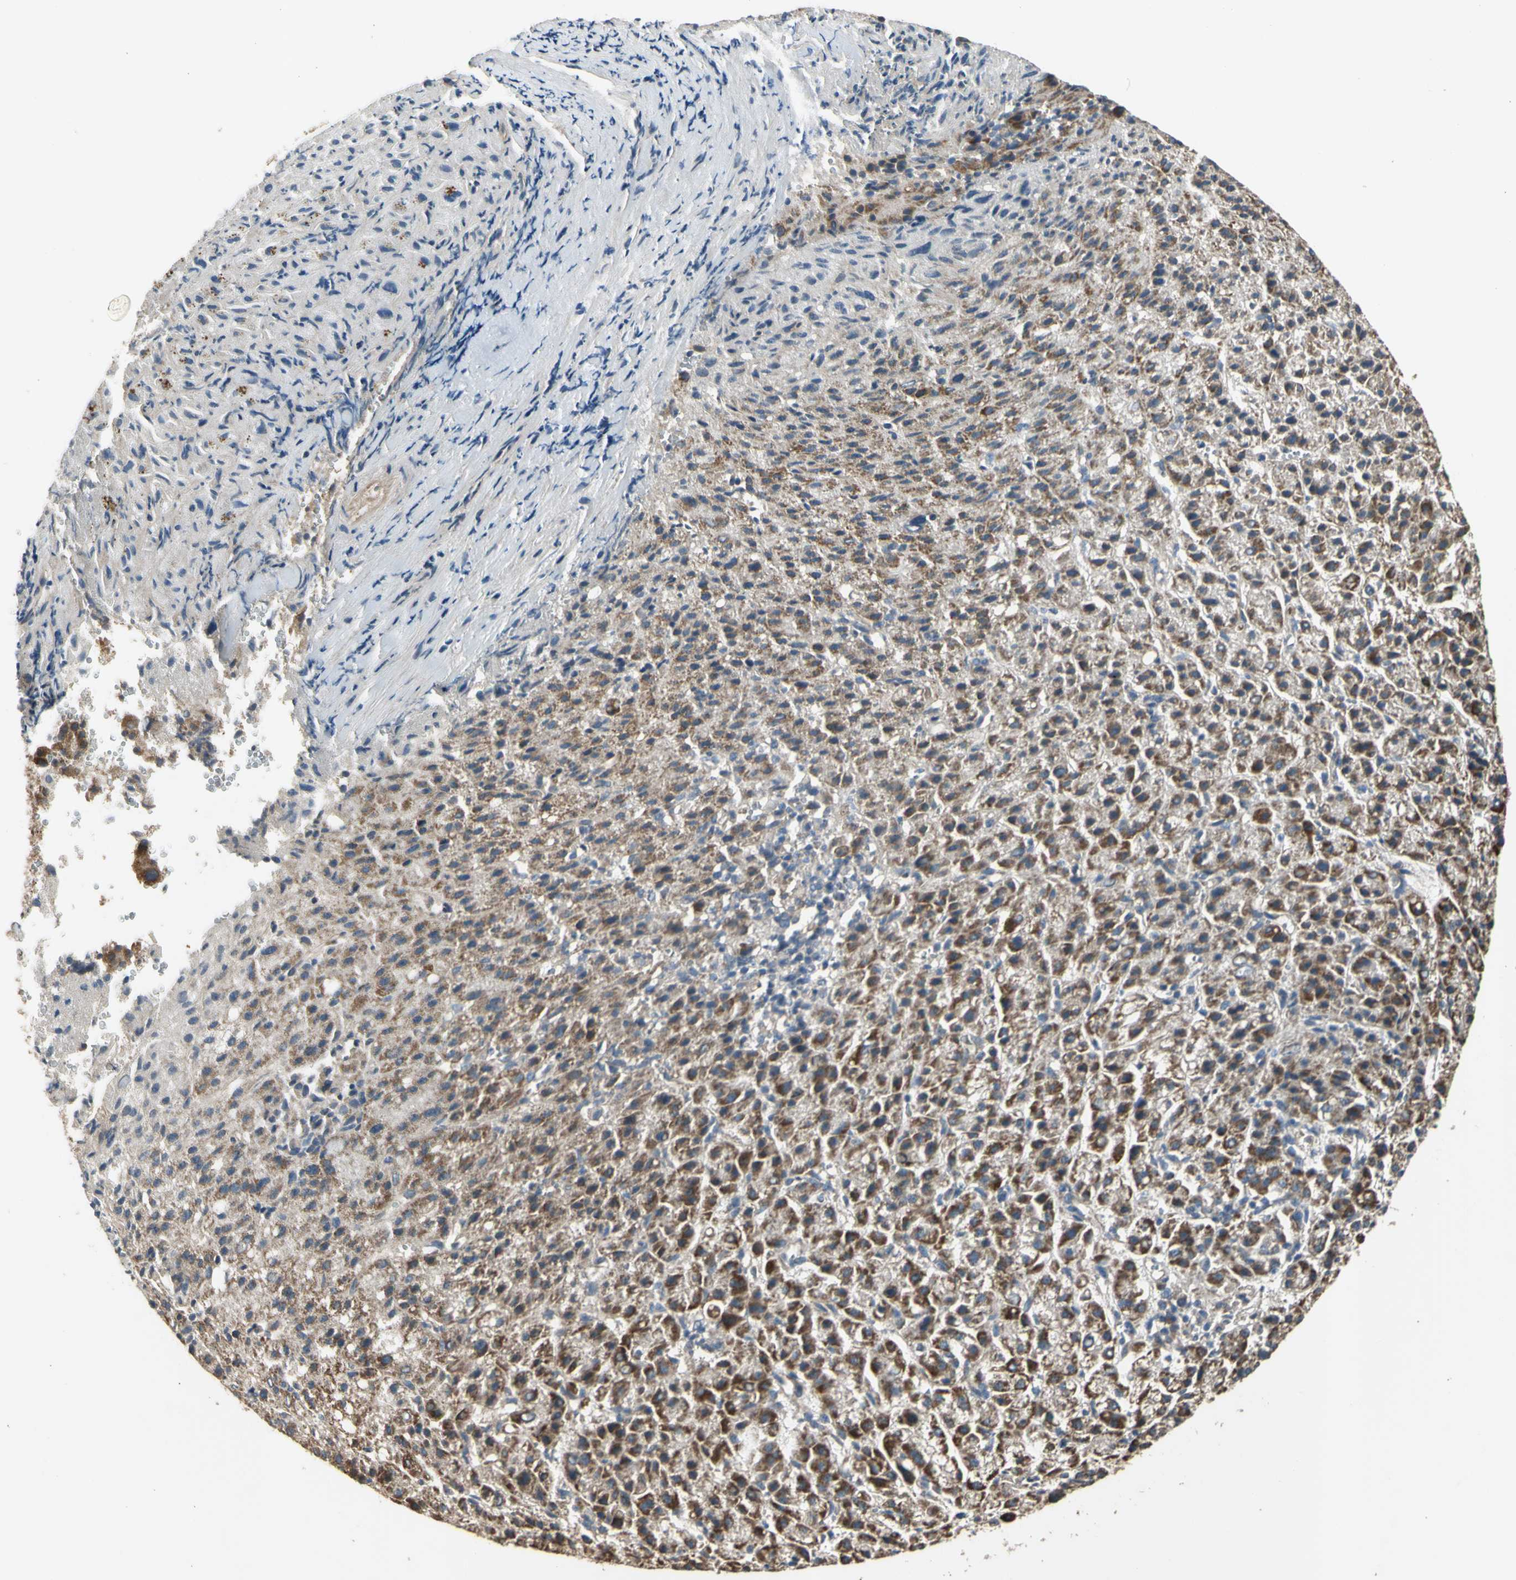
{"staining": {"intensity": "strong", "quantity": ">75%", "location": "cytoplasmic/membranous"}, "tissue": "liver cancer", "cell_type": "Tumor cells", "image_type": "cancer", "snomed": [{"axis": "morphology", "description": "Carcinoma, Hepatocellular, NOS"}, {"axis": "topography", "description": "Liver"}], "caption": "The immunohistochemical stain highlights strong cytoplasmic/membranous positivity in tumor cells of liver cancer tissue. The staining is performed using DAB brown chromogen to label protein expression. The nuclei are counter-stained blue using hematoxylin.", "gene": "EFNB2", "patient": {"sex": "female", "age": 58}}